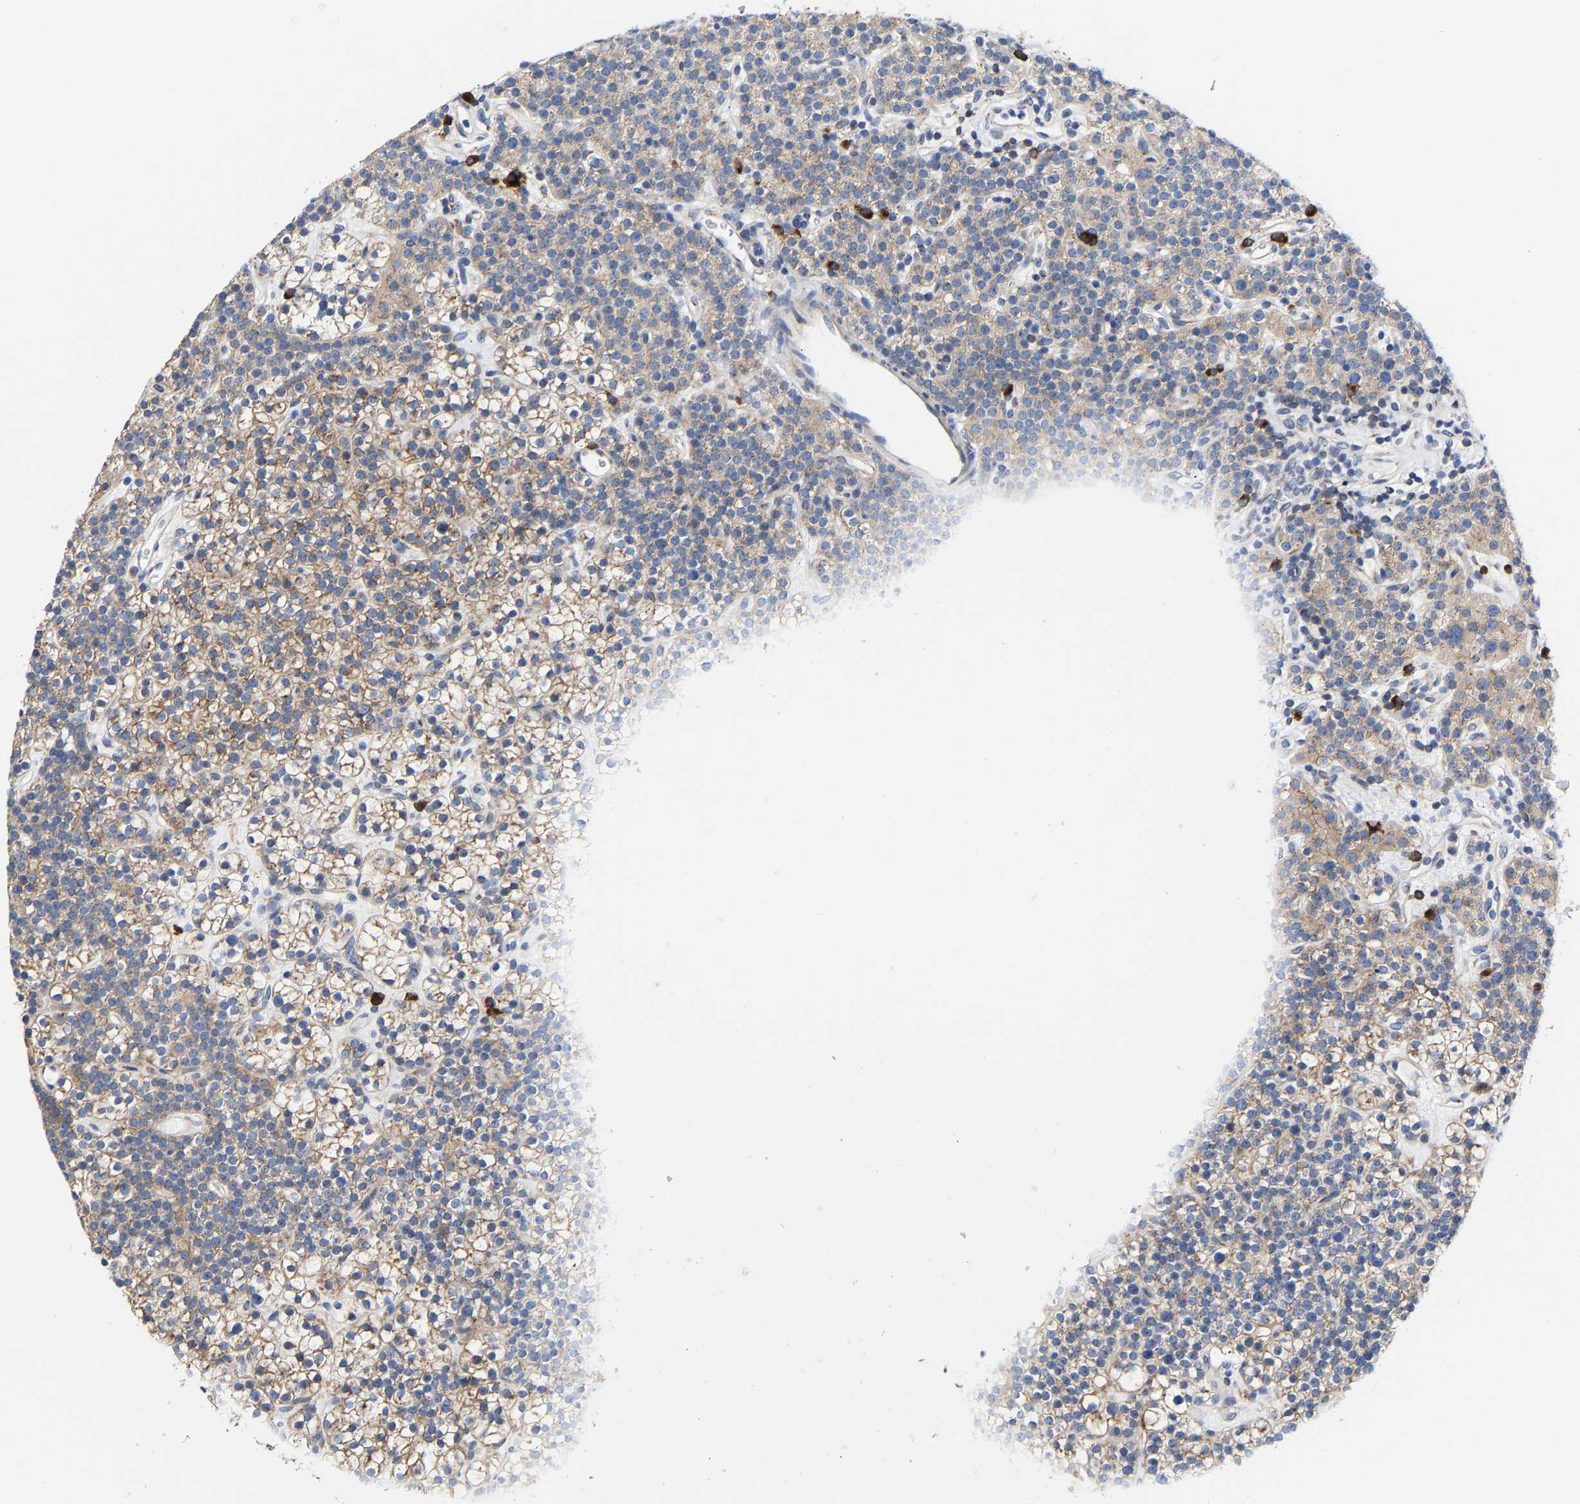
{"staining": {"intensity": "moderate", "quantity": ">75%", "location": "cytoplasmic/membranous"}, "tissue": "parathyroid gland", "cell_type": "Glandular cells", "image_type": "normal", "snomed": [{"axis": "morphology", "description": "Normal tissue, NOS"}, {"axis": "morphology", "description": "Adenoma, NOS"}, {"axis": "topography", "description": "Parathyroid gland"}], "caption": "Immunohistochemistry (IHC) (DAB (3,3'-diaminobenzidine)) staining of benign parathyroid gland shows moderate cytoplasmic/membranous protein positivity in about >75% of glandular cells.", "gene": "PPP1R15A", "patient": {"sex": "female", "age": 54}}